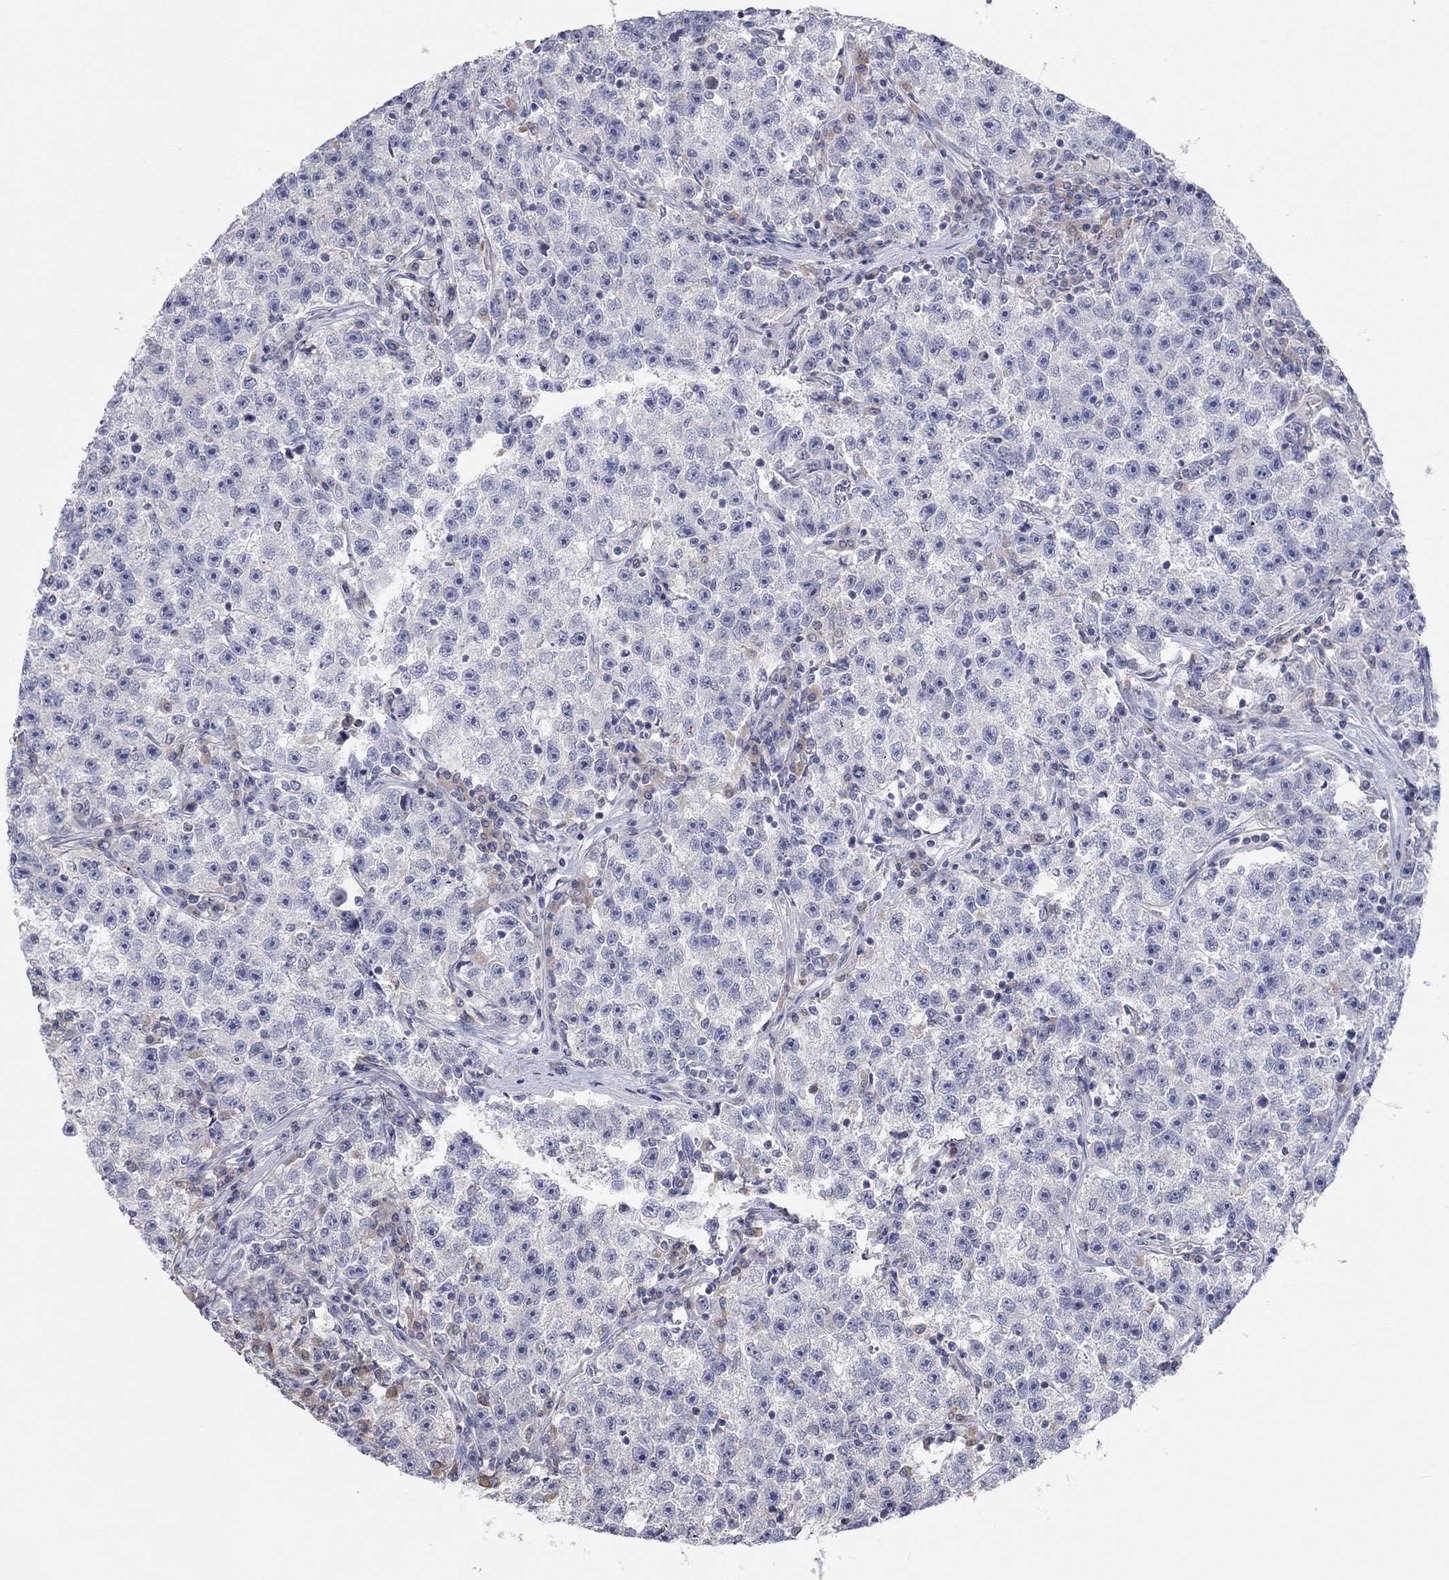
{"staining": {"intensity": "negative", "quantity": "none", "location": "none"}, "tissue": "testis cancer", "cell_type": "Tumor cells", "image_type": "cancer", "snomed": [{"axis": "morphology", "description": "Seminoma, NOS"}, {"axis": "topography", "description": "Testis"}], "caption": "The histopathology image exhibits no staining of tumor cells in testis seminoma.", "gene": "PCDHGA10", "patient": {"sex": "male", "age": 22}}